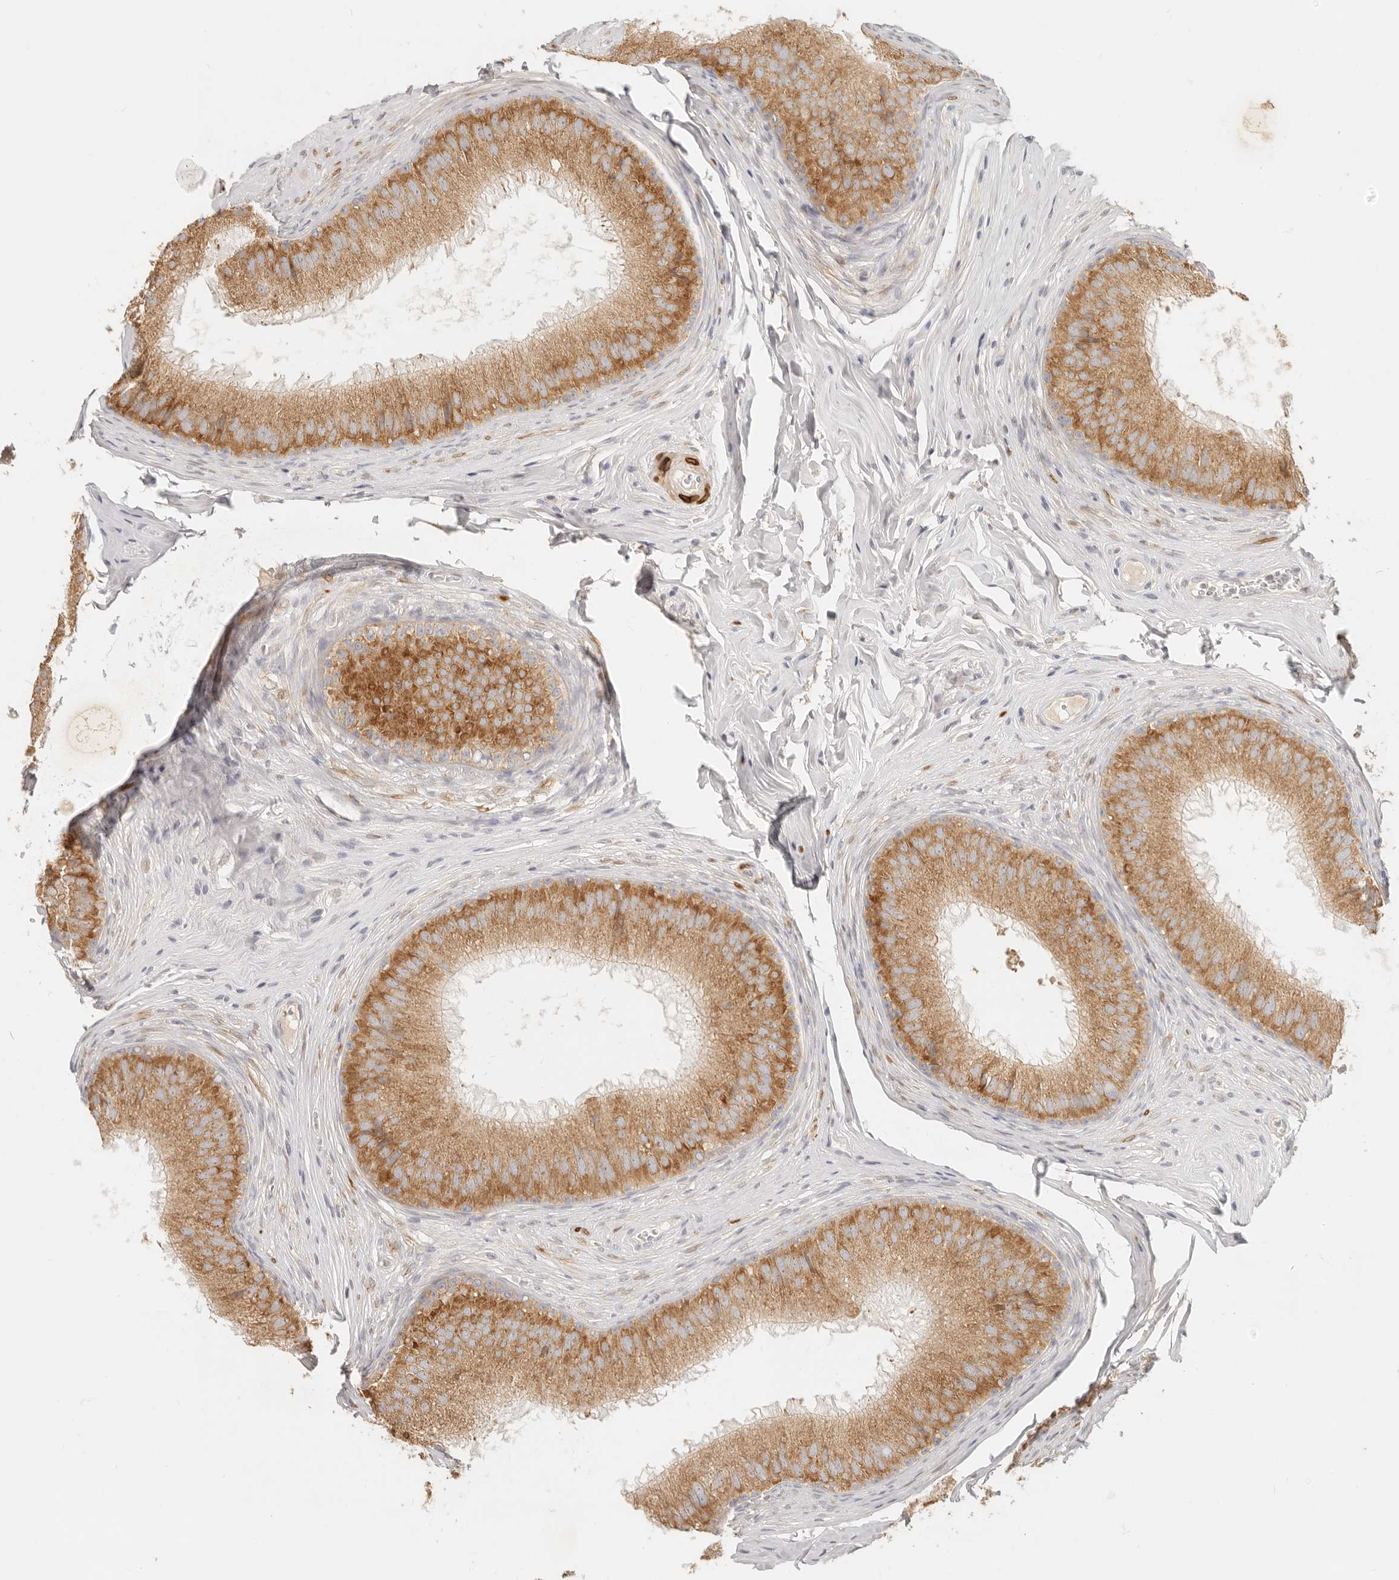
{"staining": {"intensity": "moderate", "quantity": ">75%", "location": "cytoplasmic/membranous"}, "tissue": "epididymis", "cell_type": "Glandular cells", "image_type": "normal", "snomed": [{"axis": "morphology", "description": "Normal tissue, NOS"}, {"axis": "topography", "description": "Epididymis"}], "caption": "Moderate cytoplasmic/membranous staining is present in about >75% of glandular cells in normal epididymis.", "gene": "PABPC4", "patient": {"sex": "male", "age": 32}}